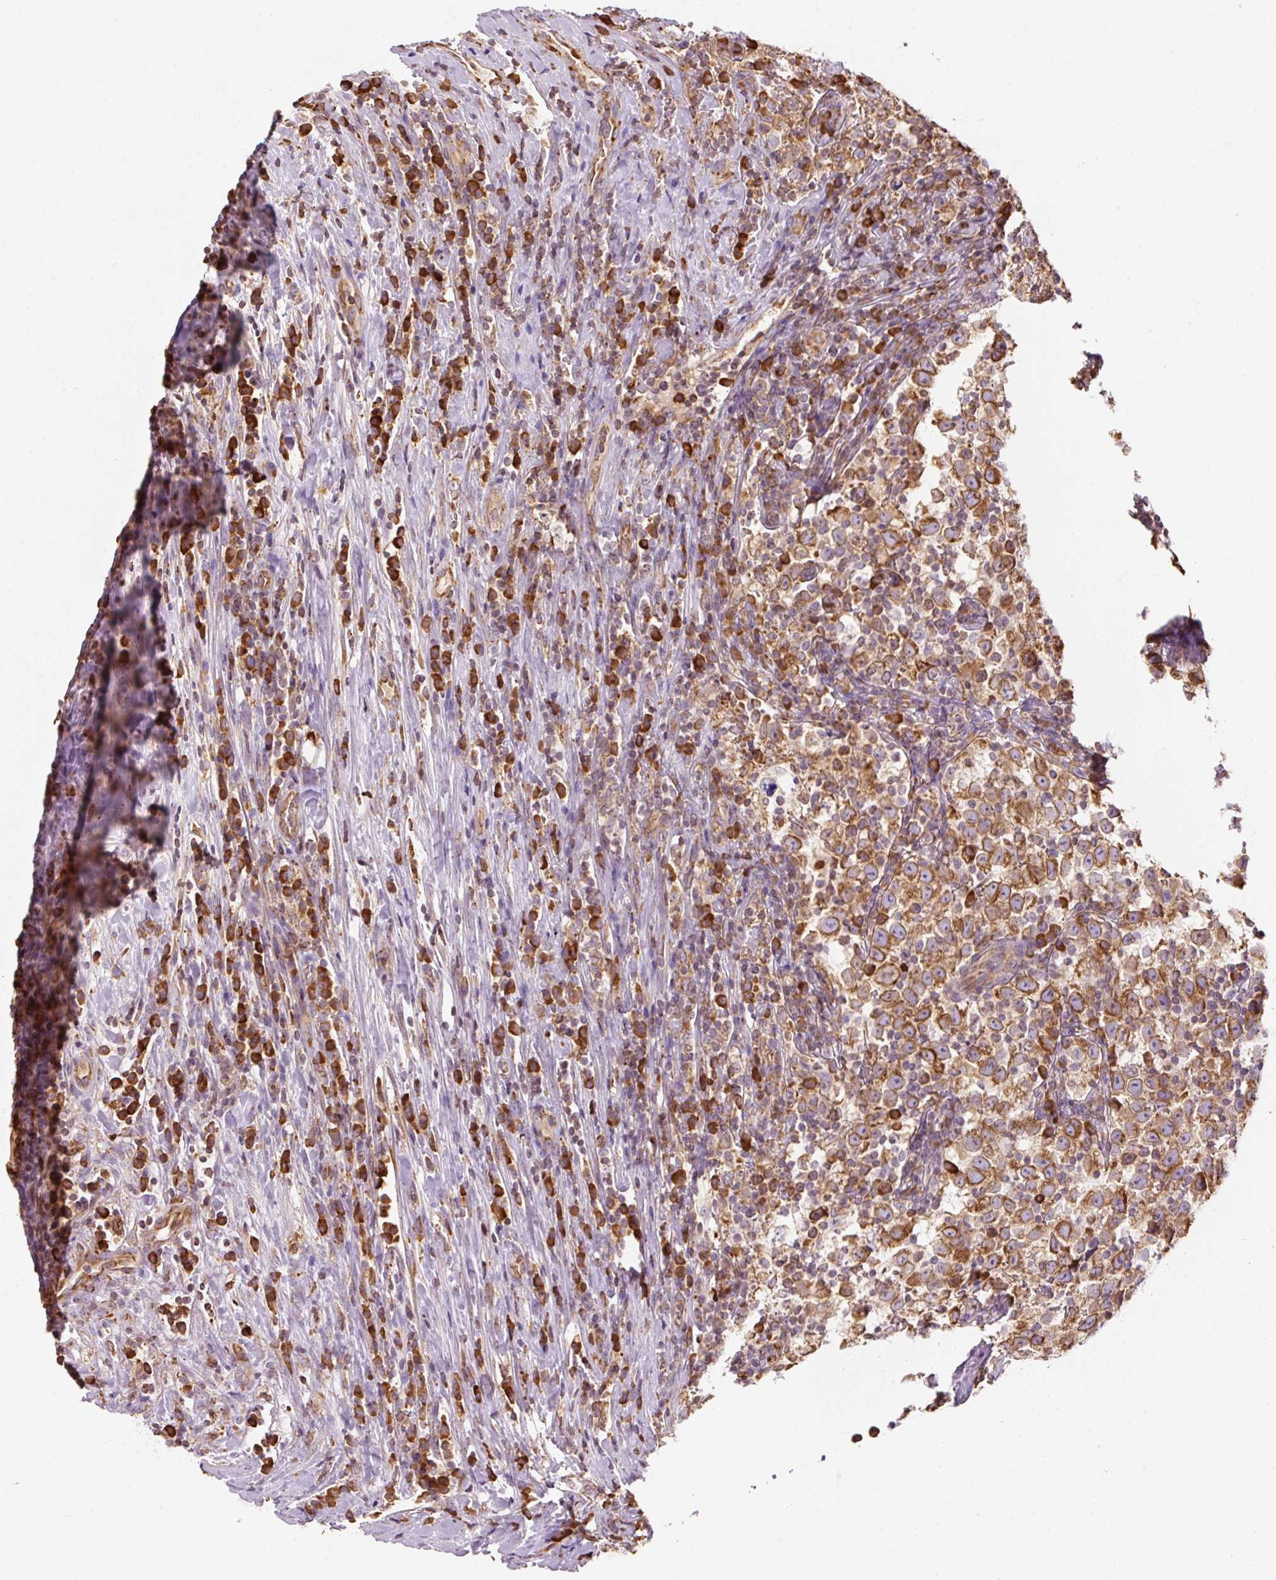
{"staining": {"intensity": "moderate", "quantity": ">75%", "location": "cytoplasmic/membranous"}, "tissue": "testis cancer", "cell_type": "Tumor cells", "image_type": "cancer", "snomed": [{"axis": "morphology", "description": "Normal tissue, NOS"}, {"axis": "morphology", "description": "Seminoma, NOS"}, {"axis": "topography", "description": "Testis"}], "caption": "Brown immunohistochemical staining in human testis seminoma reveals moderate cytoplasmic/membranous staining in about >75% of tumor cells.", "gene": "PRKCSH", "patient": {"sex": "male", "age": 43}}